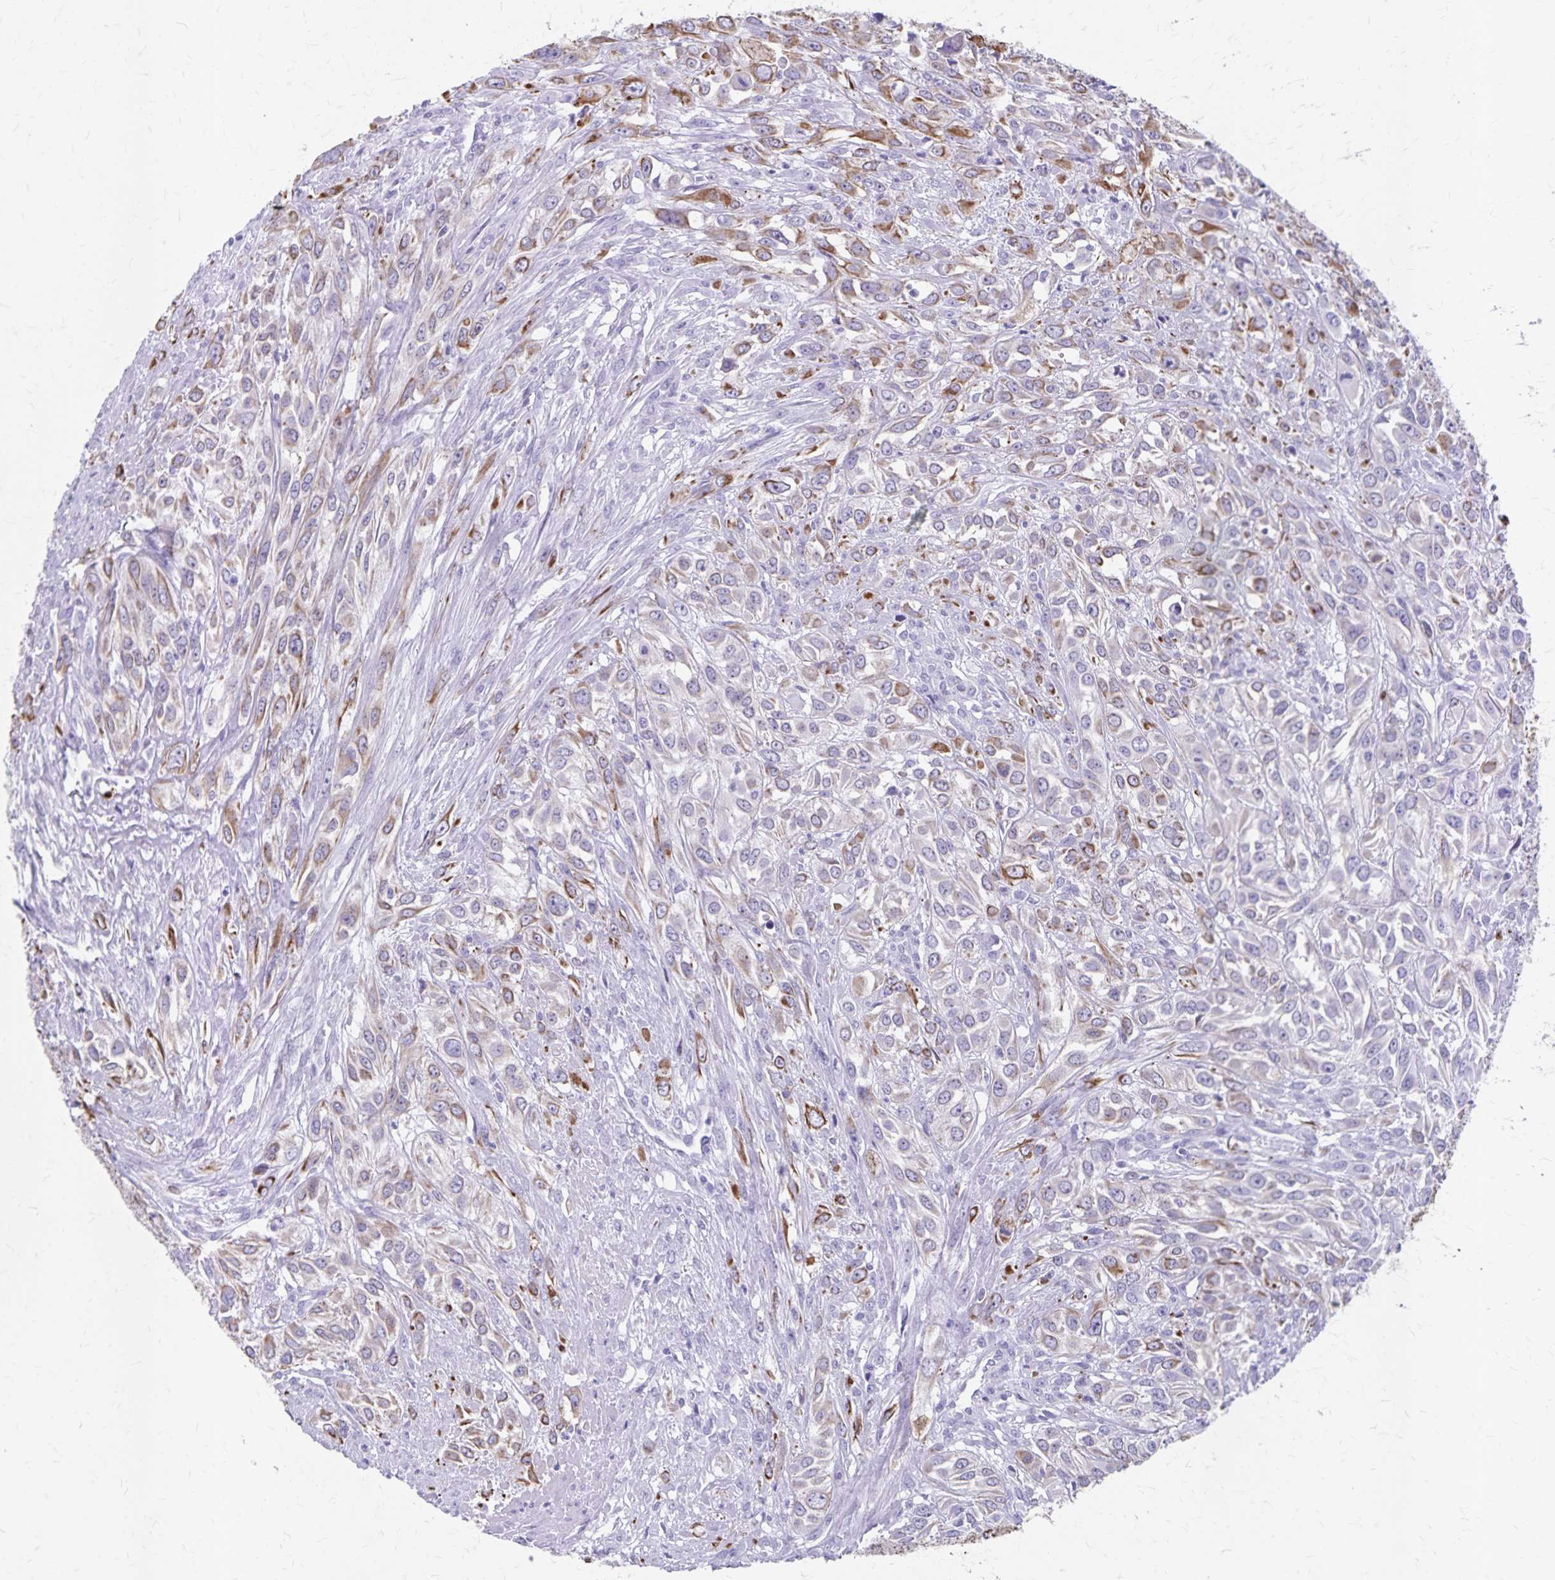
{"staining": {"intensity": "moderate", "quantity": "25%-75%", "location": "cytoplasmic/membranous"}, "tissue": "urothelial cancer", "cell_type": "Tumor cells", "image_type": "cancer", "snomed": [{"axis": "morphology", "description": "Urothelial carcinoma, High grade"}, {"axis": "topography", "description": "Urinary bladder"}], "caption": "This image demonstrates immunohistochemistry staining of urothelial cancer, with medium moderate cytoplasmic/membranous expression in about 25%-75% of tumor cells.", "gene": "GPBAR1", "patient": {"sex": "male", "age": 67}}